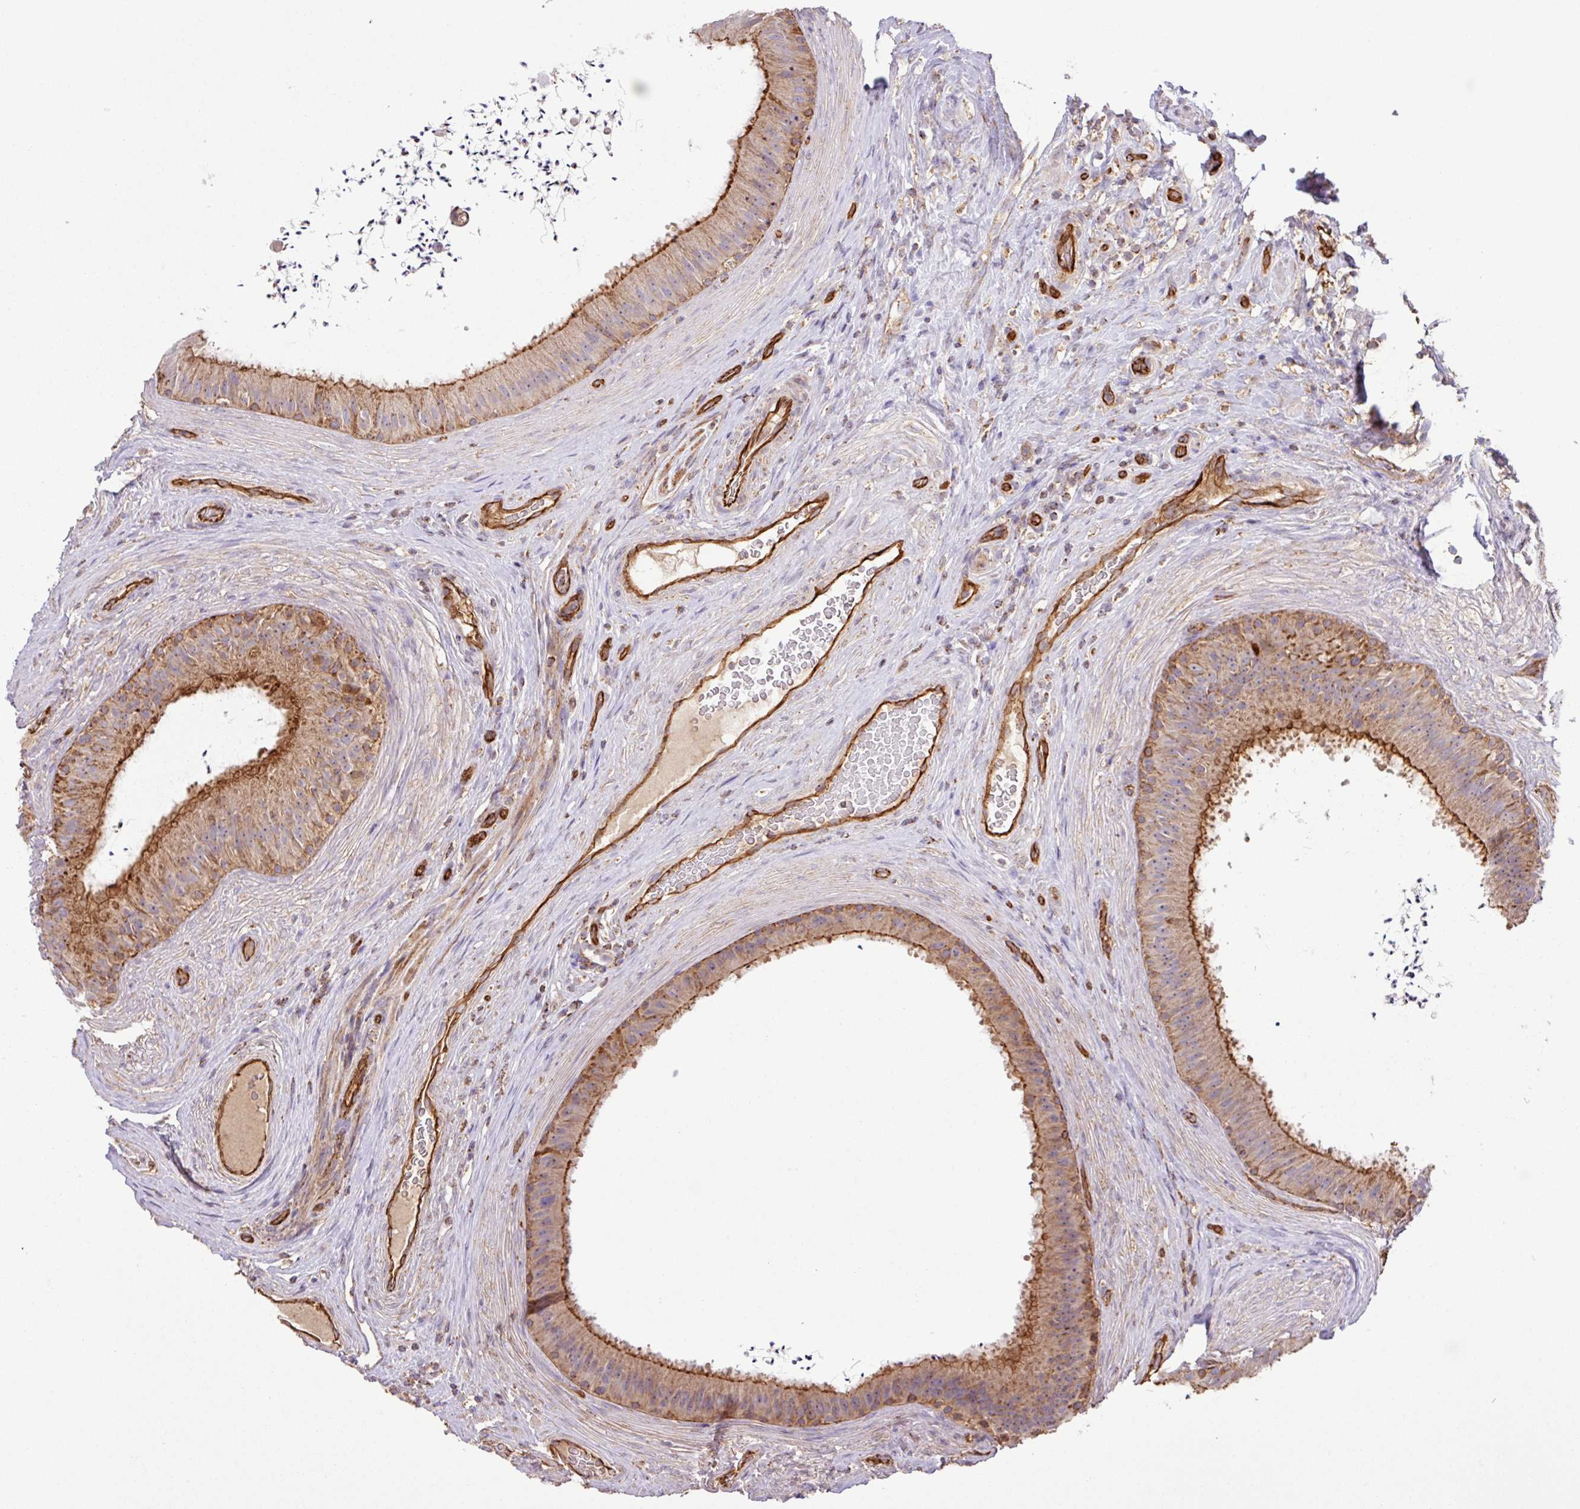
{"staining": {"intensity": "strong", "quantity": ">75%", "location": "cytoplasmic/membranous"}, "tissue": "epididymis", "cell_type": "Glandular cells", "image_type": "normal", "snomed": [{"axis": "morphology", "description": "Normal tissue, NOS"}, {"axis": "topography", "description": "Testis"}, {"axis": "topography", "description": "Epididymis"}], "caption": "Immunohistochemistry (IHC) of normal human epididymis displays high levels of strong cytoplasmic/membranous positivity in about >75% of glandular cells.", "gene": "LRRC53", "patient": {"sex": "male", "age": 41}}